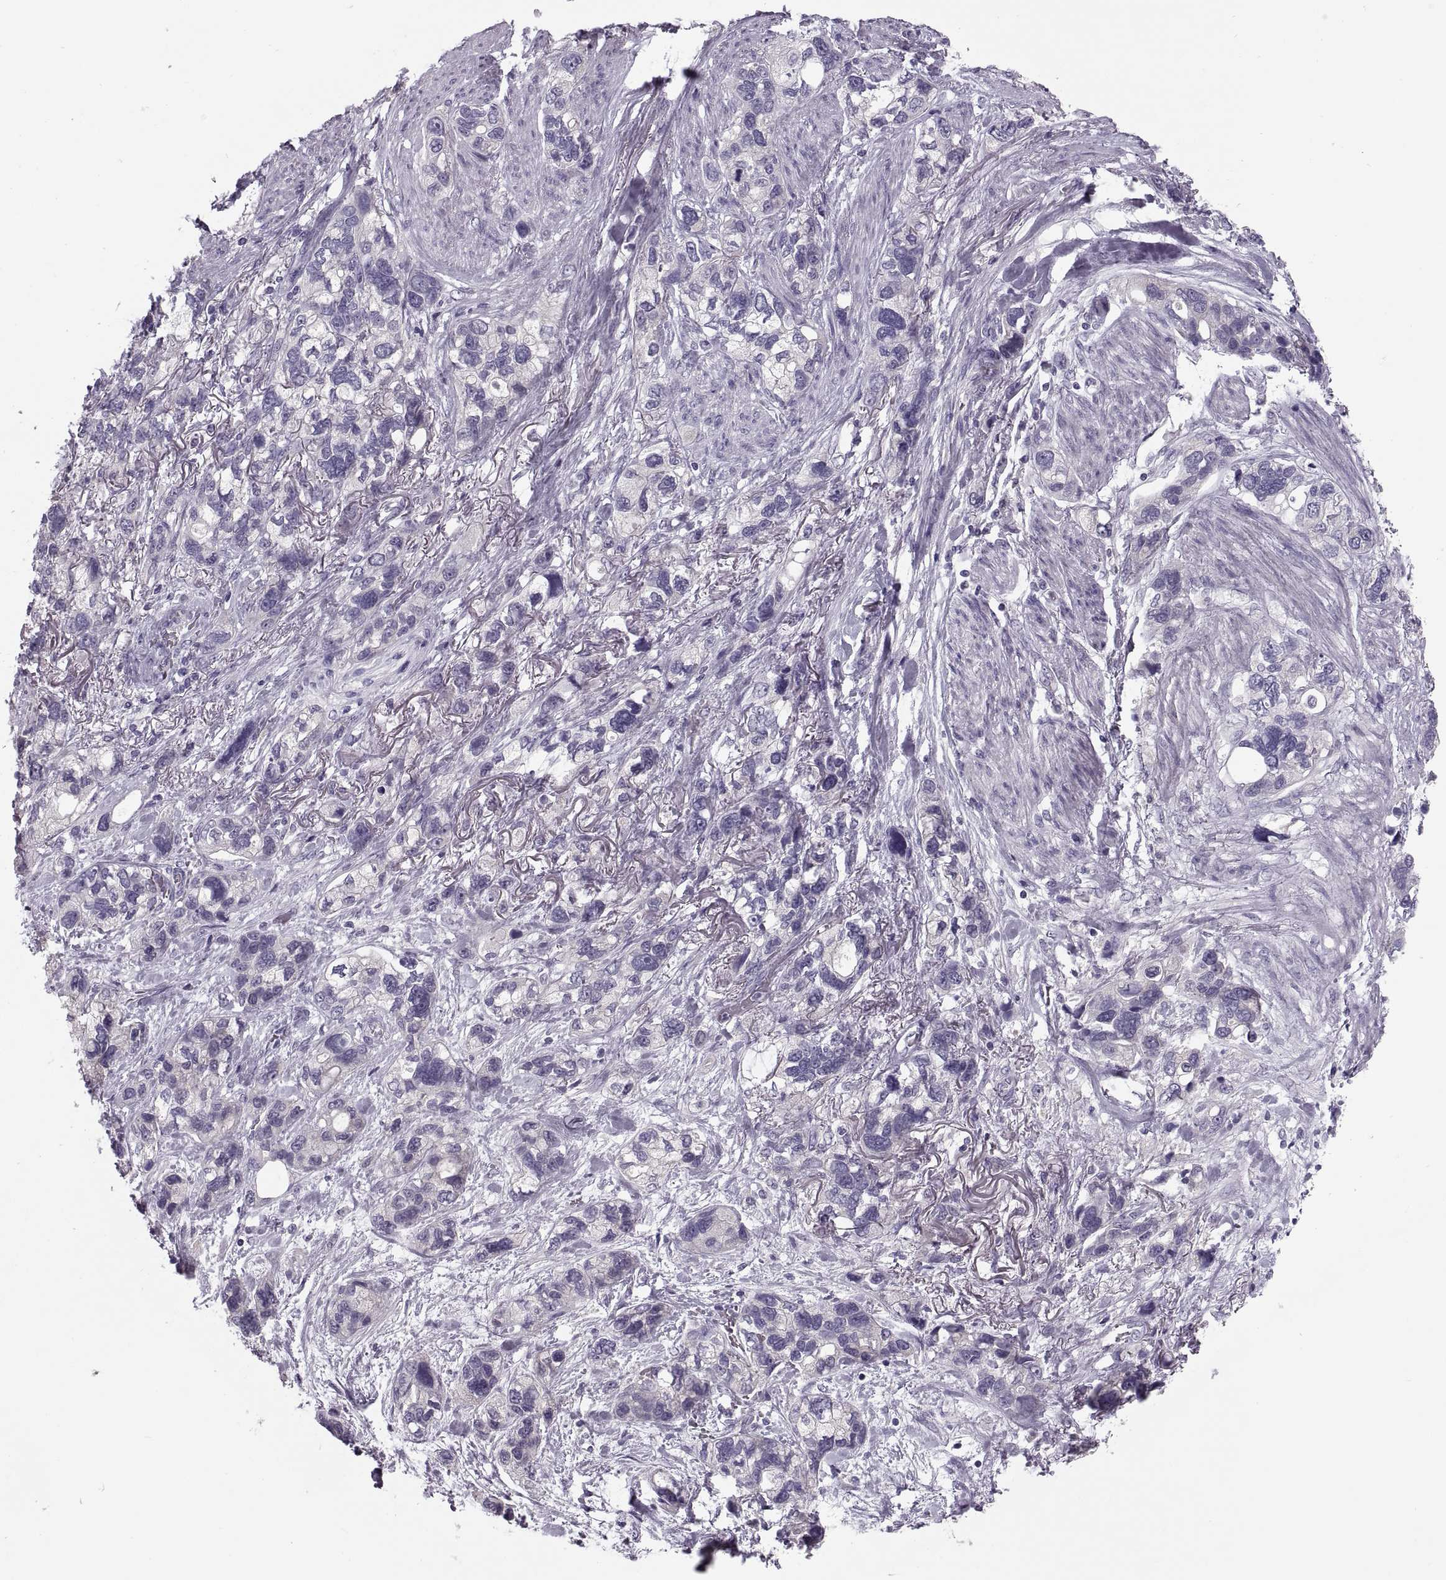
{"staining": {"intensity": "negative", "quantity": "none", "location": "none"}, "tissue": "stomach cancer", "cell_type": "Tumor cells", "image_type": "cancer", "snomed": [{"axis": "morphology", "description": "Adenocarcinoma, NOS"}, {"axis": "topography", "description": "Stomach, upper"}], "caption": "Immunohistochemical staining of stomach cancer exhibits no significant staining in tumor cells. The staining is performed using DAB (3,3'-diaminobenzidine) brown chromogen with nuclei counter-stained in using hematoxylin.", "gene": "PRSS54", "patient": {"sex": "female", "age": 81}}